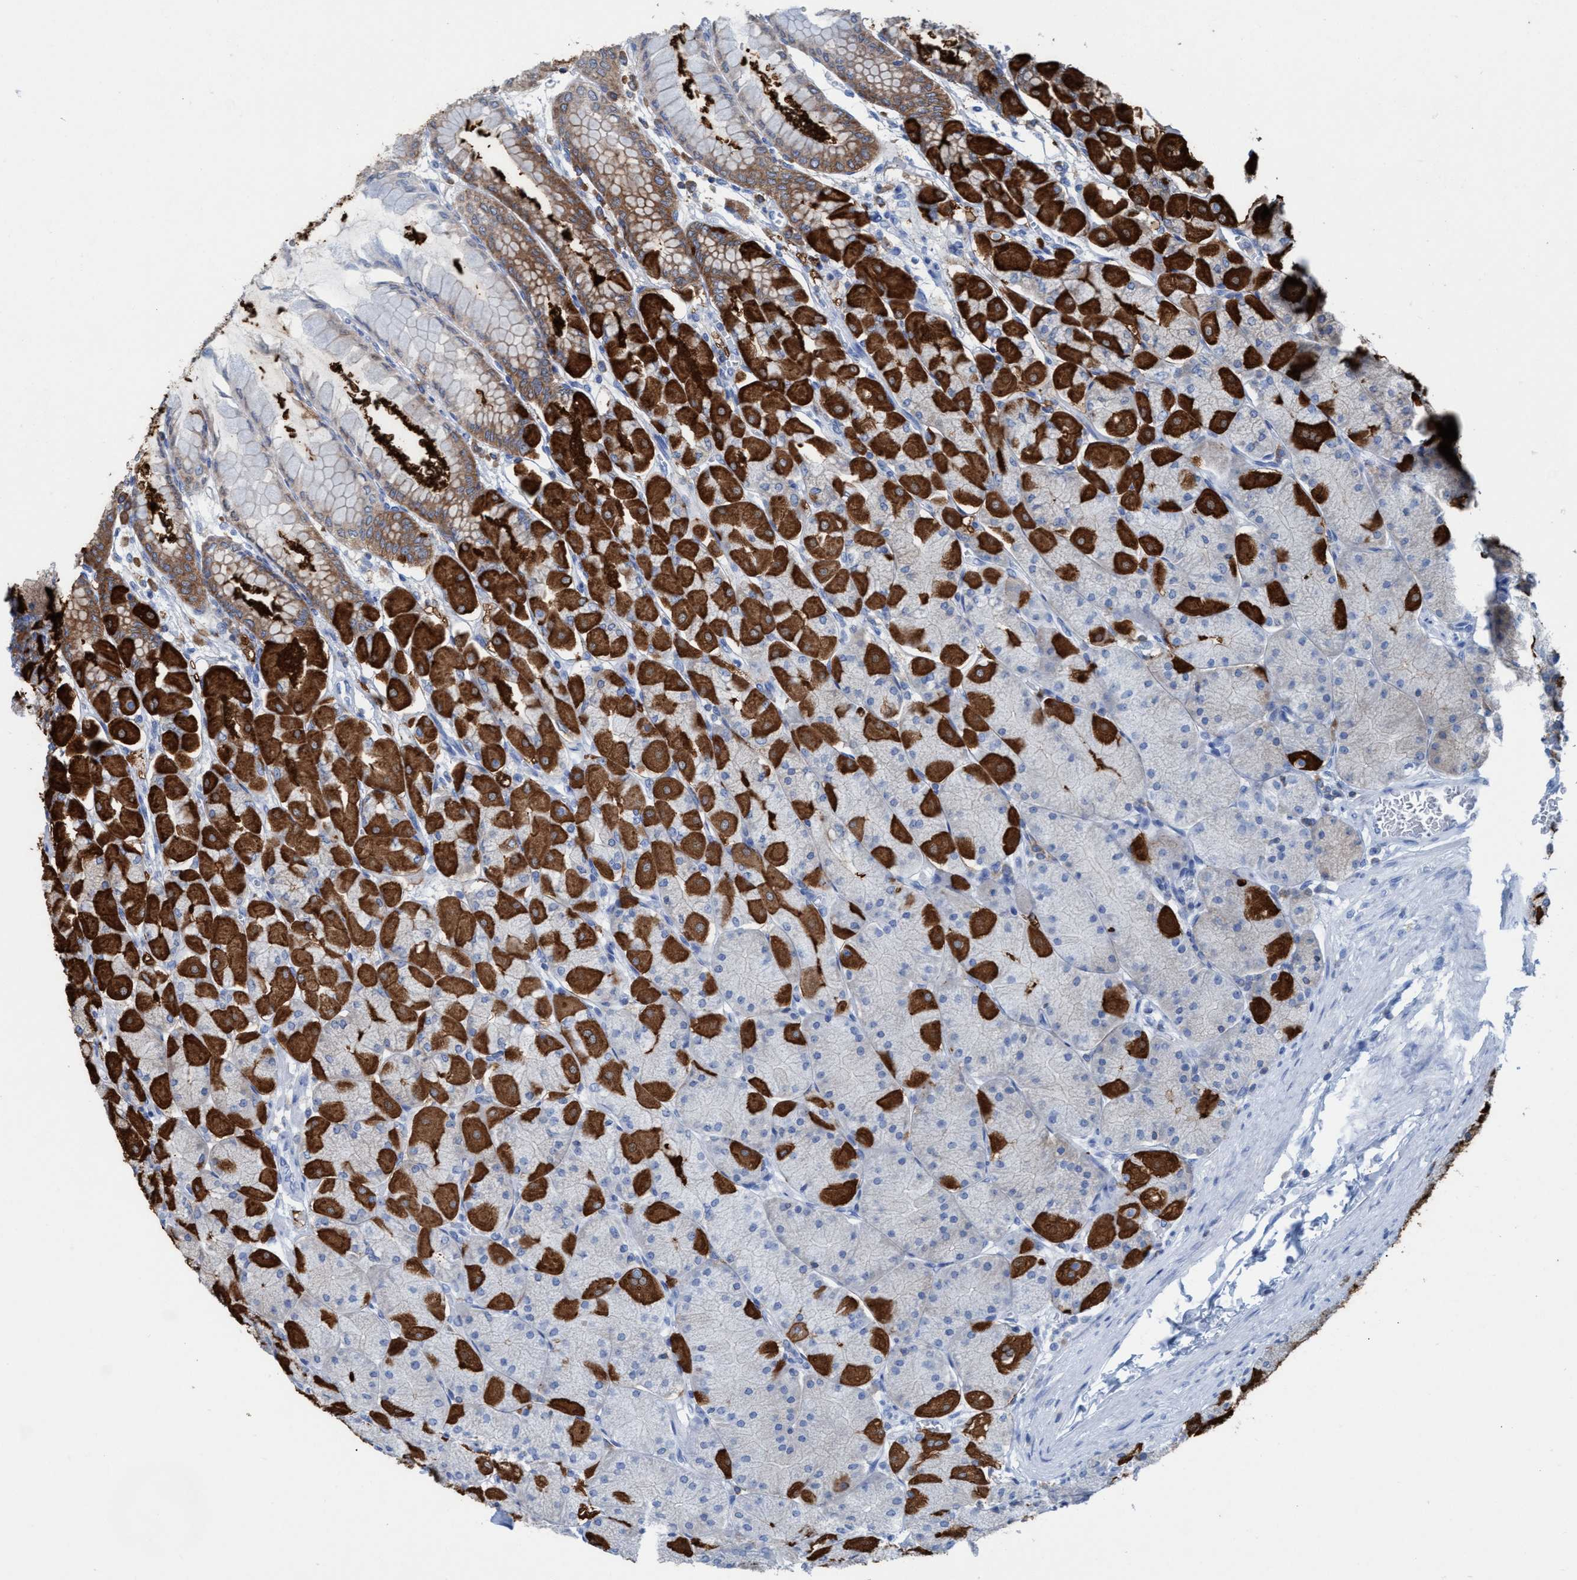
{"staining": {"intensity": "strong", "quantity": "25%-75%", "location": "cytoplasmic/membranous"}, "tissue": "stomach", "cell_type": "Glandular cells", "image_type": "normal", "snomed": [{"axis": "morphology", "description": "Normal tissue, NOS"}, {"axis": "topography", "description": "Stomach, upper"}], "caption": "The photomicrograph shows staining of benign stomach, revealing strong cytoplasmic/membranous protein staining (brown color) within glandular cells. (Stains: DAB in brown, nuclei in blue, Microscopy: brightfield microscopy at high magnification).", "gene": "EZR", "patient": {"sex": "female", "age": 56}}